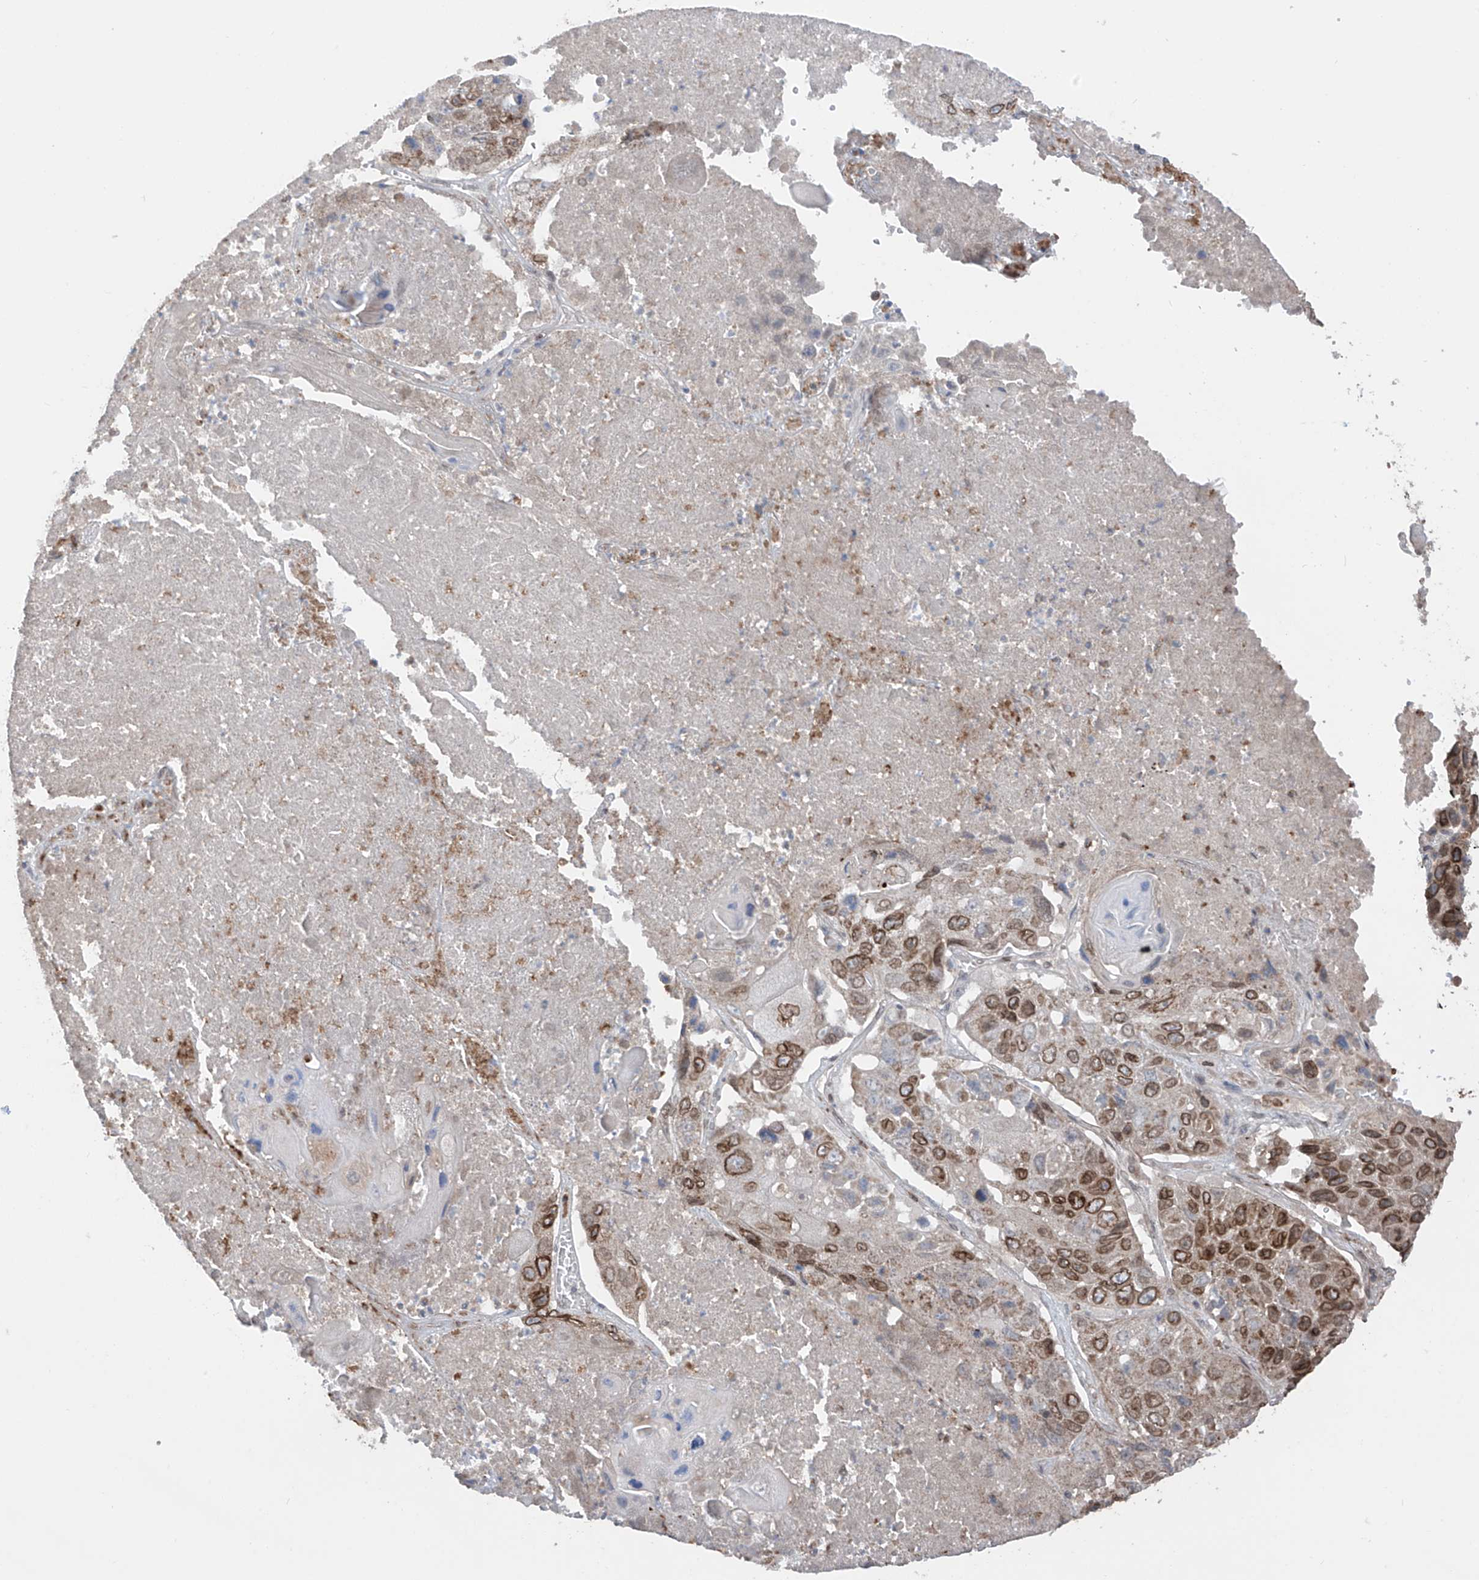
{"staining": {"intensity": "moderate", "quantity": ">75%", "location": "cytoplasmic/membranous,nuclear"}, "tissue": "lung cancer", "cell_type": "Tumor cells", "image_type": "cancer", "snomed": [{"axis": "morphology", "description": "Squamous cell carcinoma, NOS"}, {"axis": "topography", "description": "Lung"}], "caption": "There is medium levels of moderate cytoplasmic/membranous and nuclear positivity in tumor cells of lung squamous cell carcinoma, as demonstrated by immunohistochemical staining (brown color).", "gene": "AHCTF1", "patient": {"sex": "male", "age": 61}}